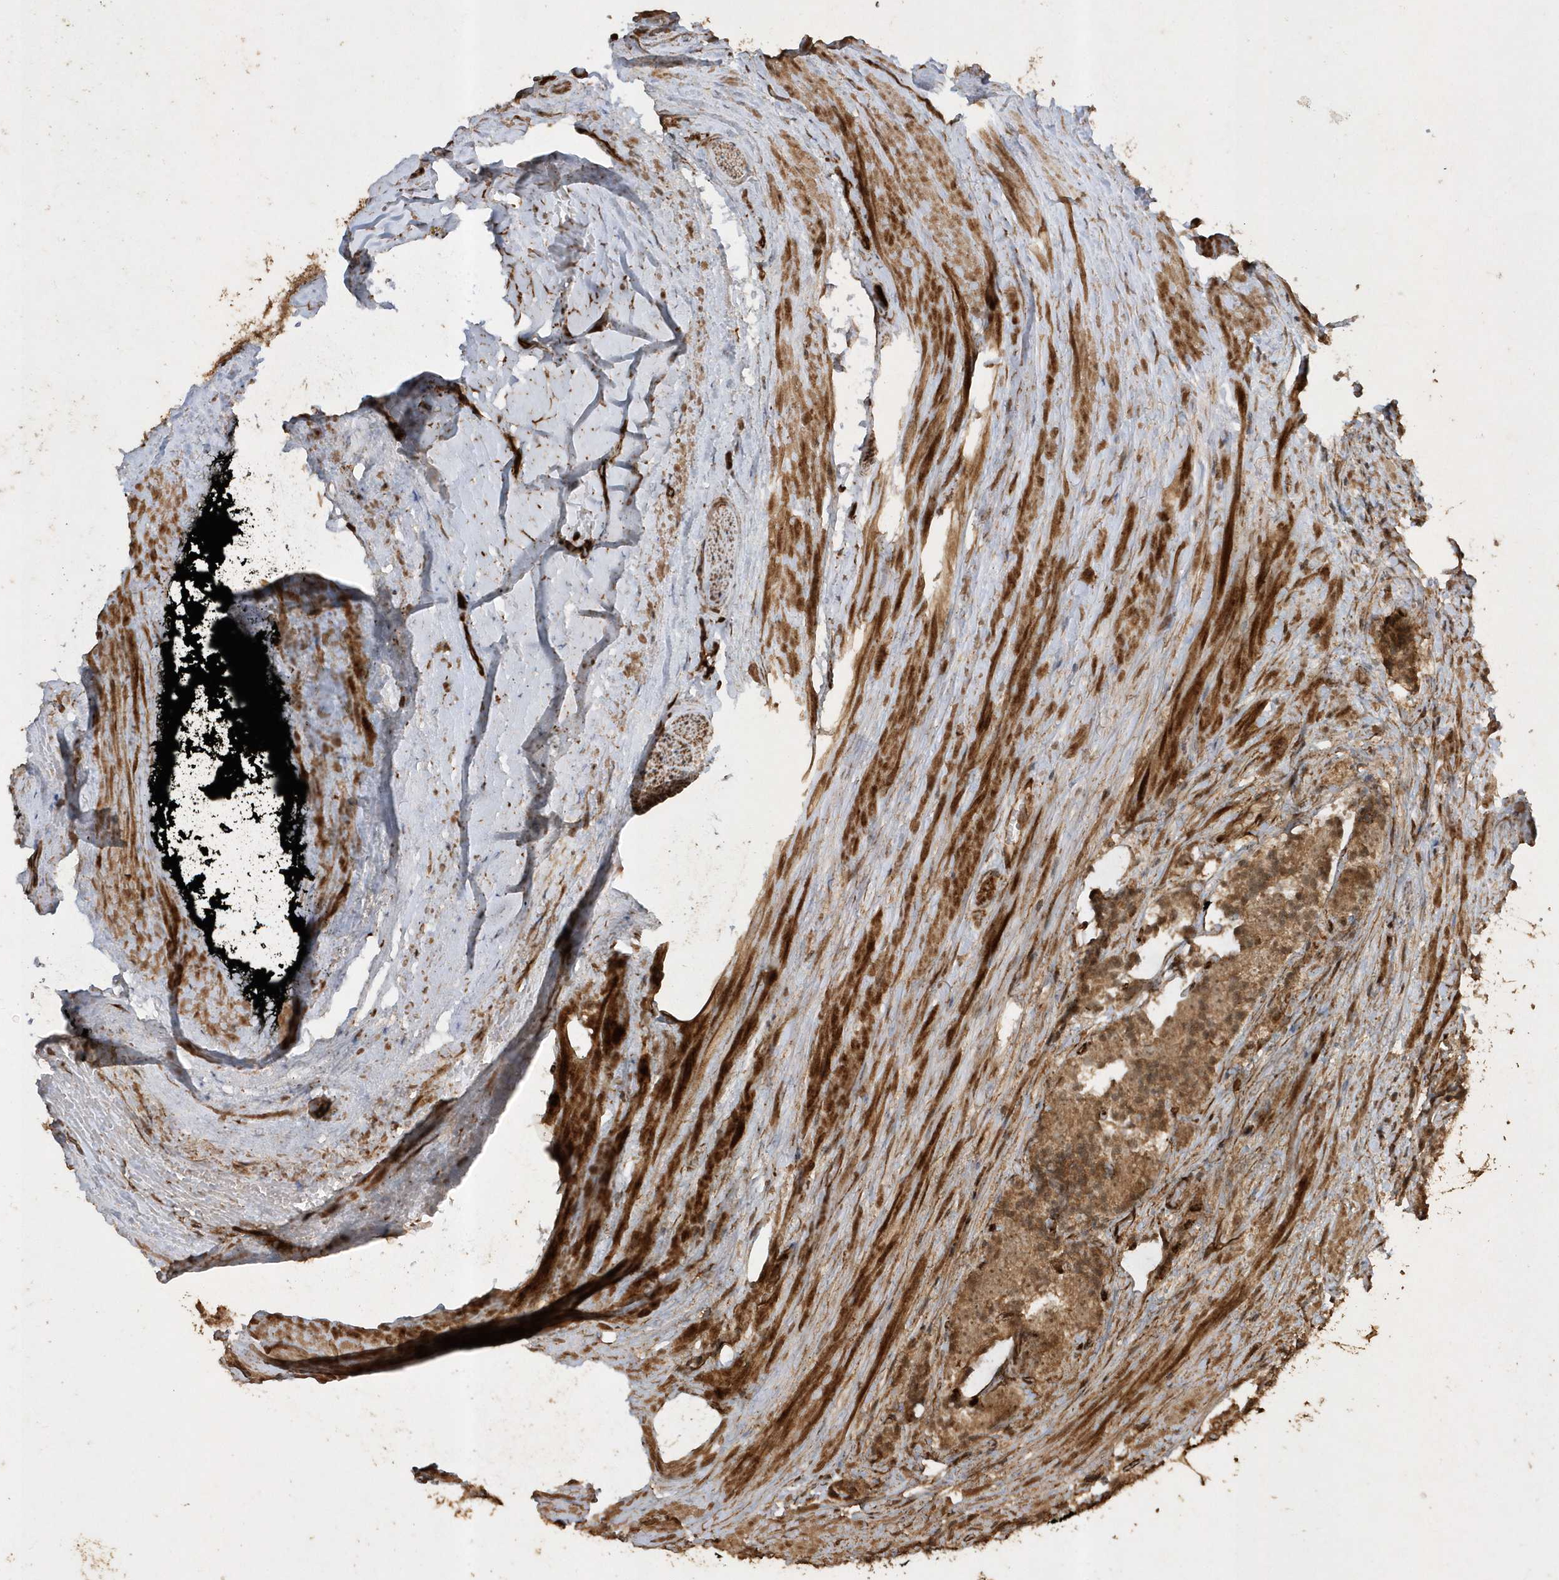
{"staining": {"intensity": "moderate", "quantity": ">75%", "location": "cytoplasmic/membranous"}, "tissue": "prostate cancer", "cell_type": "Tumor cells", "image_type": "cancer", "snomed": [{"axis": "morphology", "description": "Adenocarcinoma, High grade"}, {"axis": "topography", "description": "Prostate"}], "caption": "Immunohistochemical staining of prostate cancer (adenocarcinoma (high-grade)) exhibits medium levels of moderate cytoplasmic/membranous protein staining in approximately >75% of tumor cells. (DAB (3,3'-diaminobenzidine) = brown stain, brightfield microscopy at high magnification).", "gene": "AVPI1", "patient": {"sex": "male", "age": 57}}